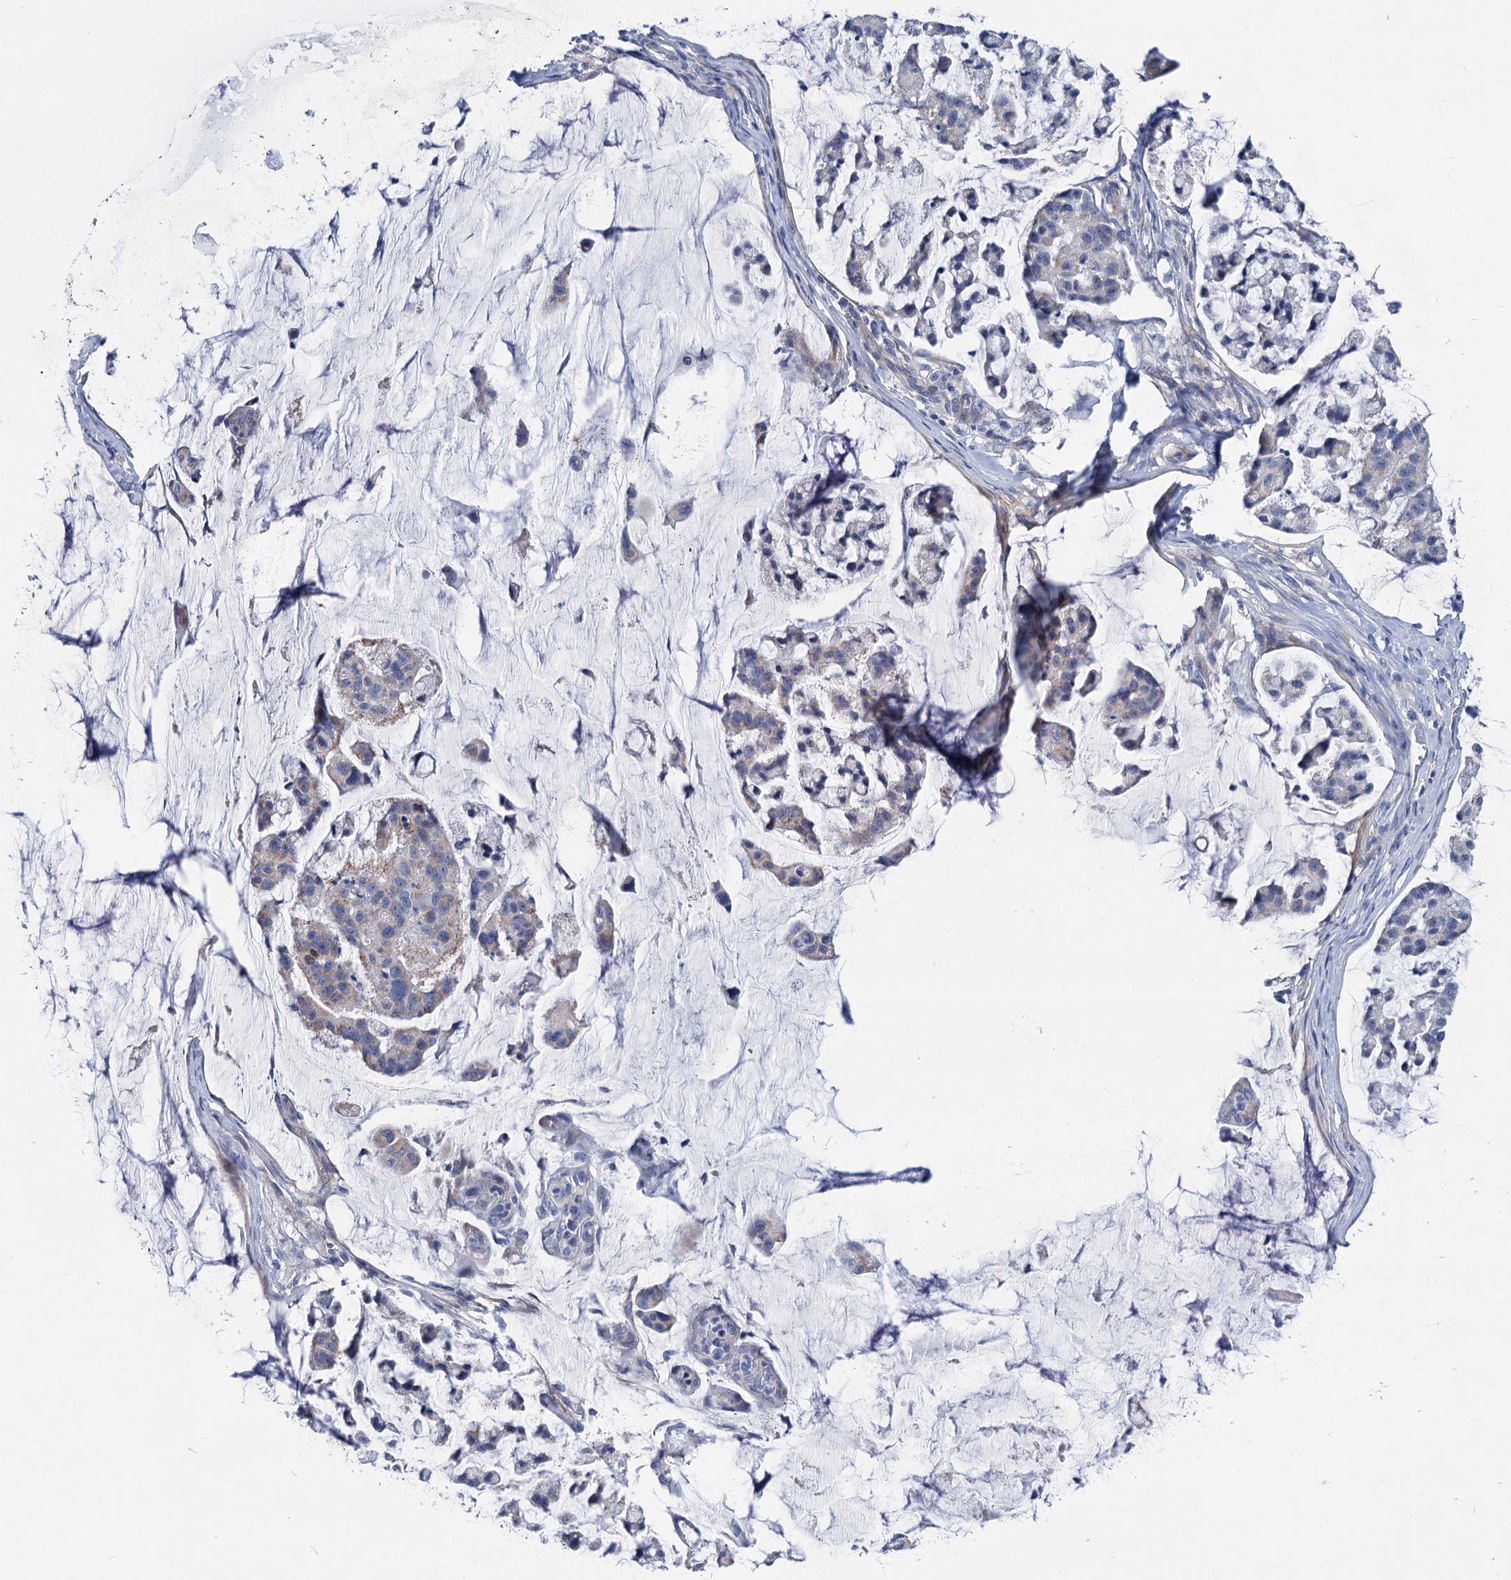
{"staining": {"intensity": "negative", "quantity": "none", "location": "none"}, "tissue": "stomach cancer", "cell_type": "Tumor cells", "image_type": "cancer", "snomed": [{"axis": "morphology", "description": "Adenocarcinoma, NOS"}, {"axis": "topography", "description": "Stomach, lower"}], "caption": "Tumor cells show no significant positivity in stomach cancer. (DAB IHC with hematoxylin counter stain).", "gene": "CHDH", "patient": {"sex": "male", "age": 67}}